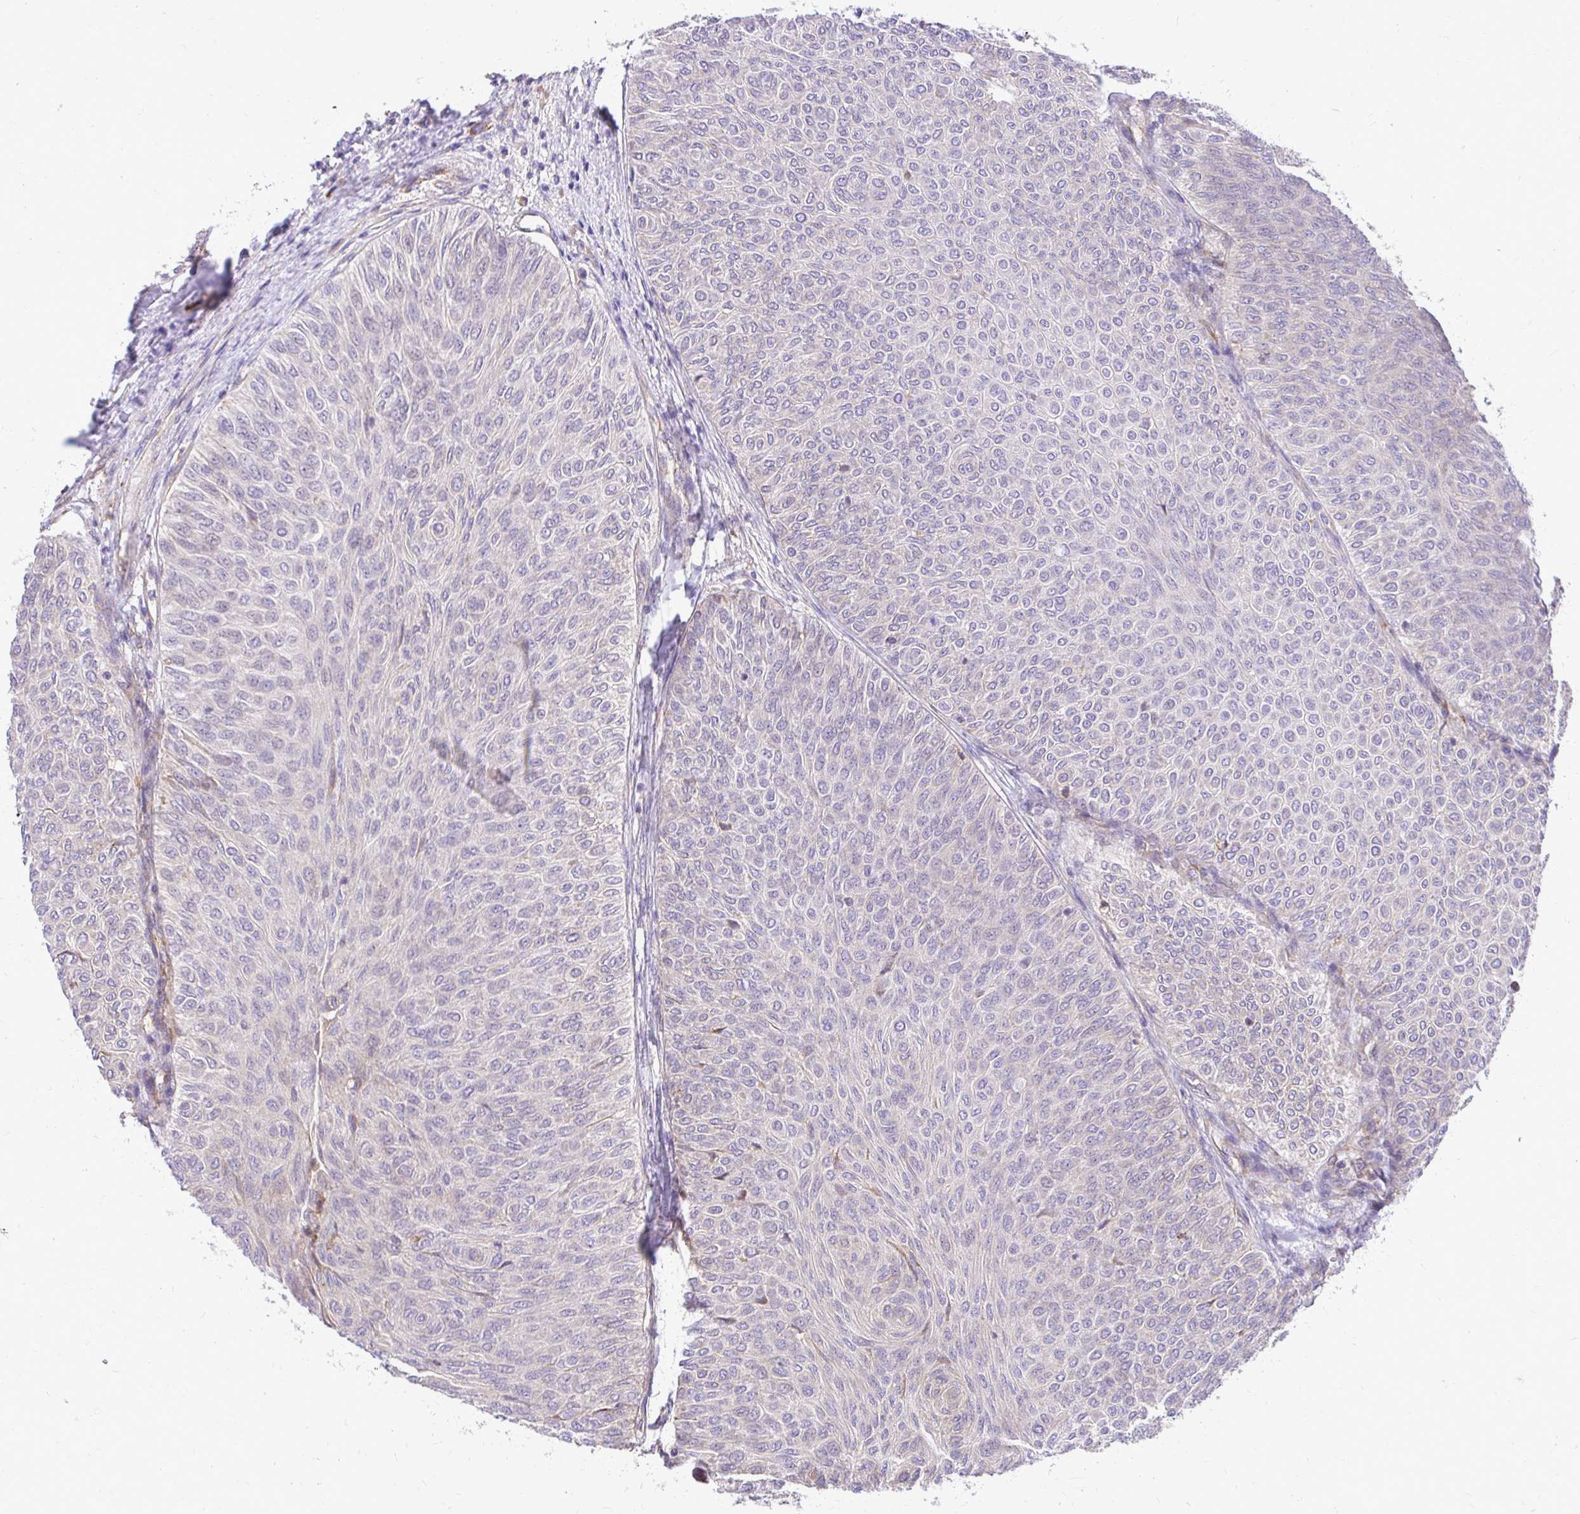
{"staining": {"intensity": "negative", "quantity": "none", "location": "none"}, "tissue": "urothelial cancer", "cell_type": "Tumor cells", "image_type": "cancer", "snomed": [{"axis": "morphology", "description": "Urothelial carcinoma, Low grade"}, {"axis": "topography", "description": "Urinary bladder"}], "caption": "Tumor cells are negative for protein expression in human urothelial cancer.", "gene": "NAALAD2", "patient": {"sex": "male", "age": 78}}